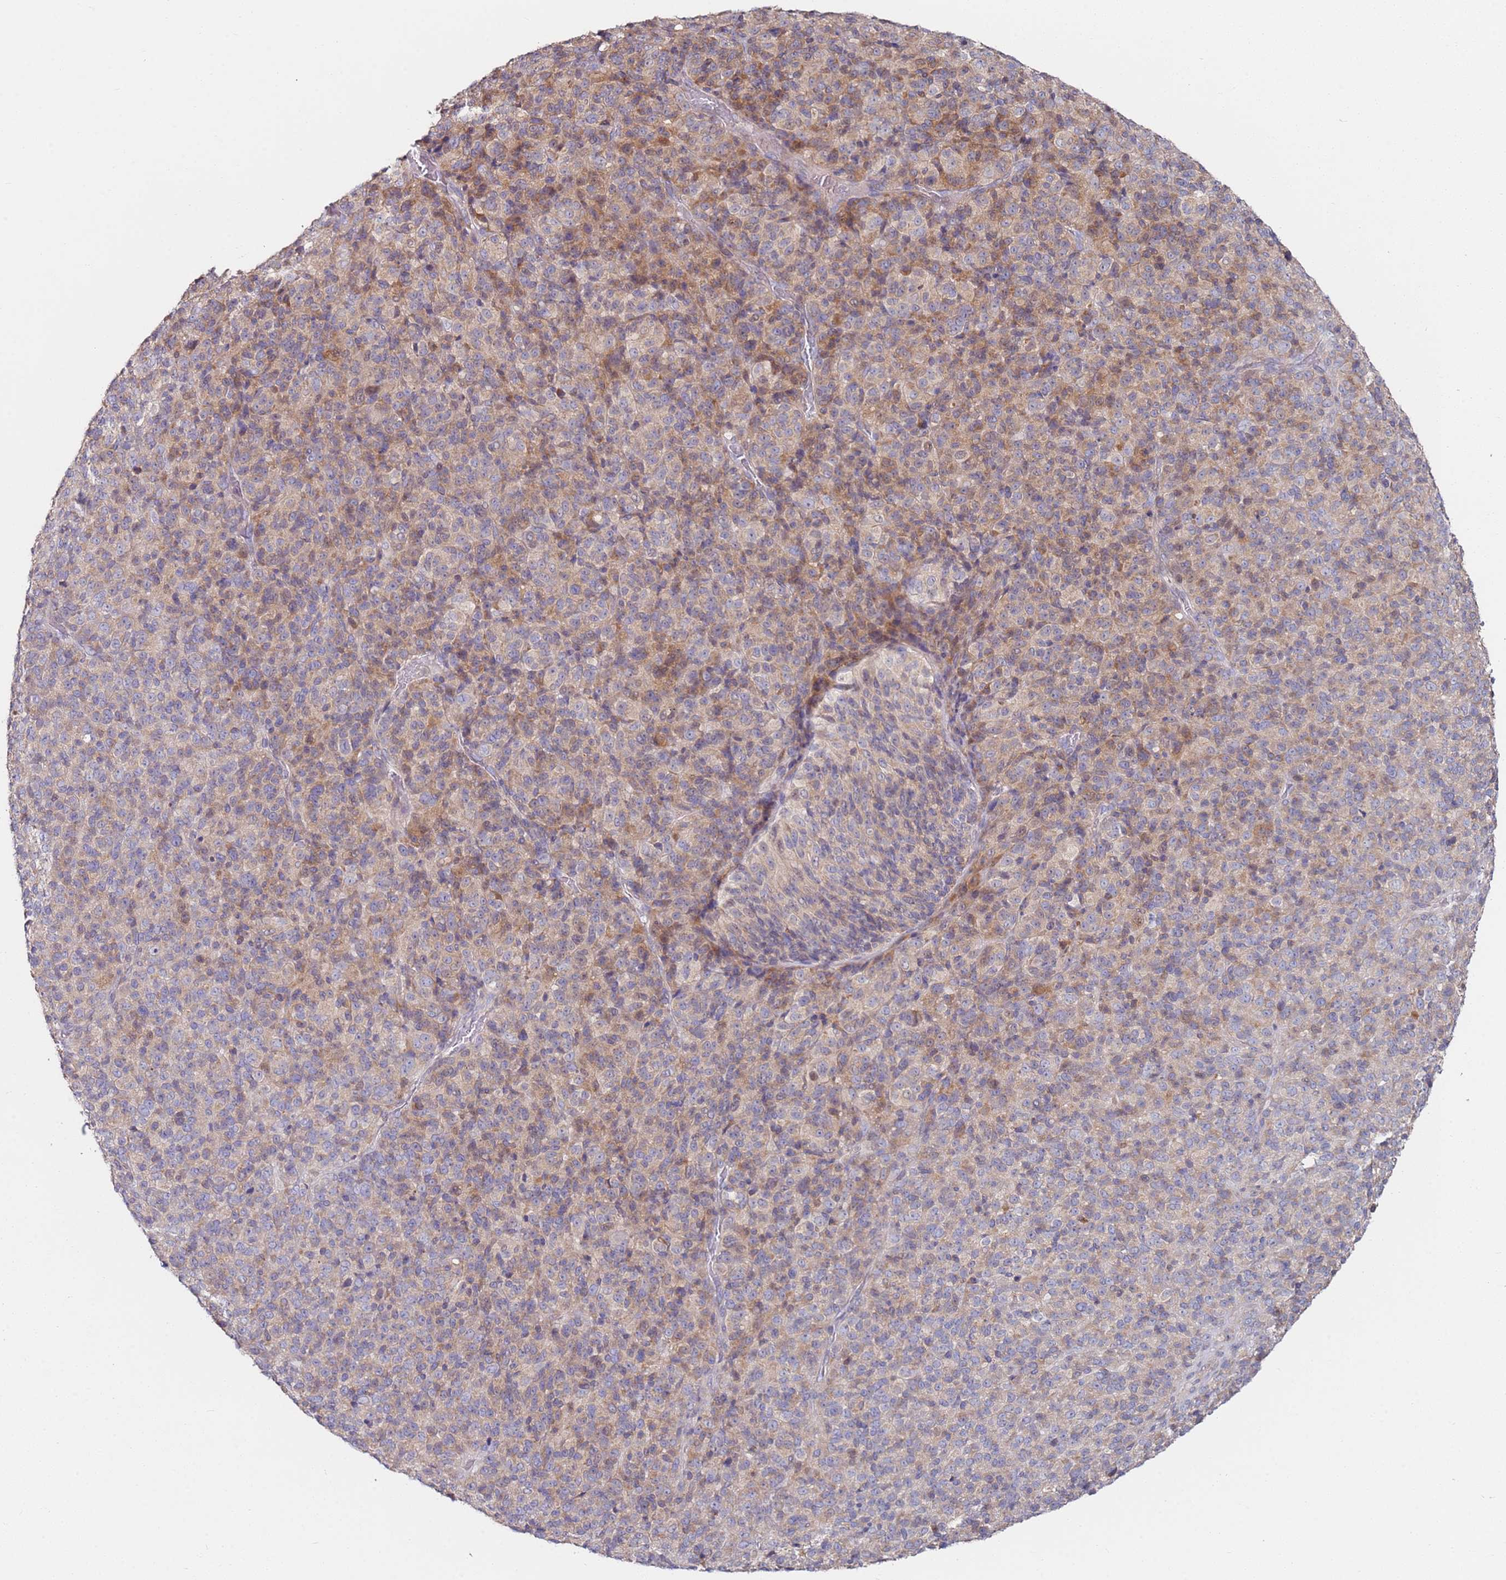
{"staining": {"intensity": "weak", "quantity": "25%-75%", "location": "cytoplasmic/membranous"}, "tissue": "melanoma", "cell_type": "Tumor cells", "image_type": "cancer", "snomed": [{"axis": "morphology", "description": "Malignant melanoma, Metastatic site"}, {"axis": "topography", "description": "Brain"}], "caption": "An immunohistochemistry micrograph of neoplastic tissue is shown. Protein staining in brown shows weak cytoplasmic/membranous positivity in malignant melanoma (metastatic site) within tumor cells.", "gene": "CNOT9", "patient": {"sex": "female", "age": 56}}